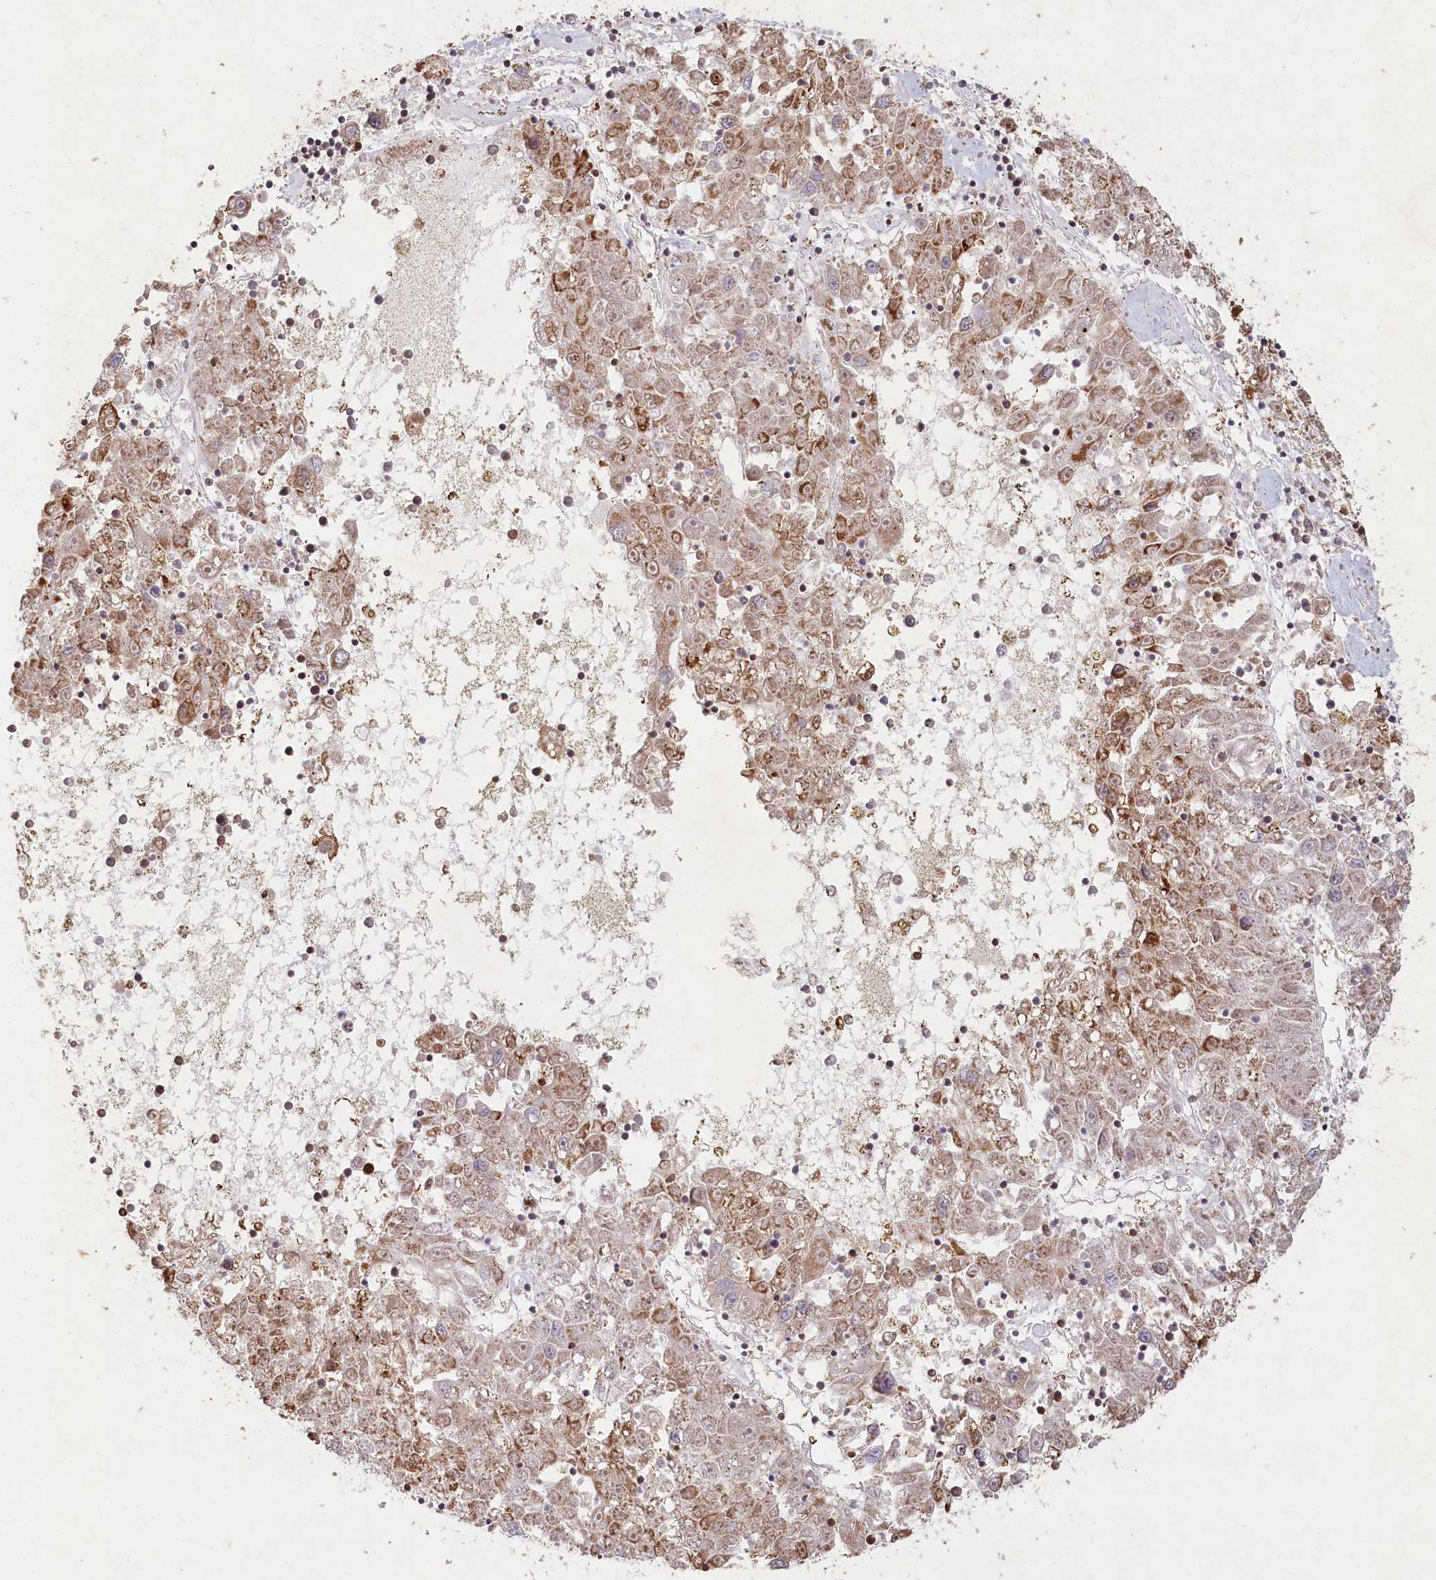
{"staining": {"intensity": "moderate", "quantity": ">75%", "location": "cytoplasmic/membranous"}, "tissue": "liver cancer", "cell_type": "Tumor cells", "image_type": "cancer", "snomed": [{"axis": "morphology", "description": "Carcinoma, Hepatocellular, NOS"}, {"axis": "topography", "description": "Liver"}], "caption": "IHC micrograph of neoplastic tissue: liver cancer (hepatocellular carcinoma) stained using immunohistochemistry (IHC) displays medium levels of moderate protein expression localized specifically in the cytoplasmic/membranous of tumor cells, appearing as a cytoplasmic/membranous brown color.", "gene": "HAL", "patient": {"sex": "male", "age": 49}}